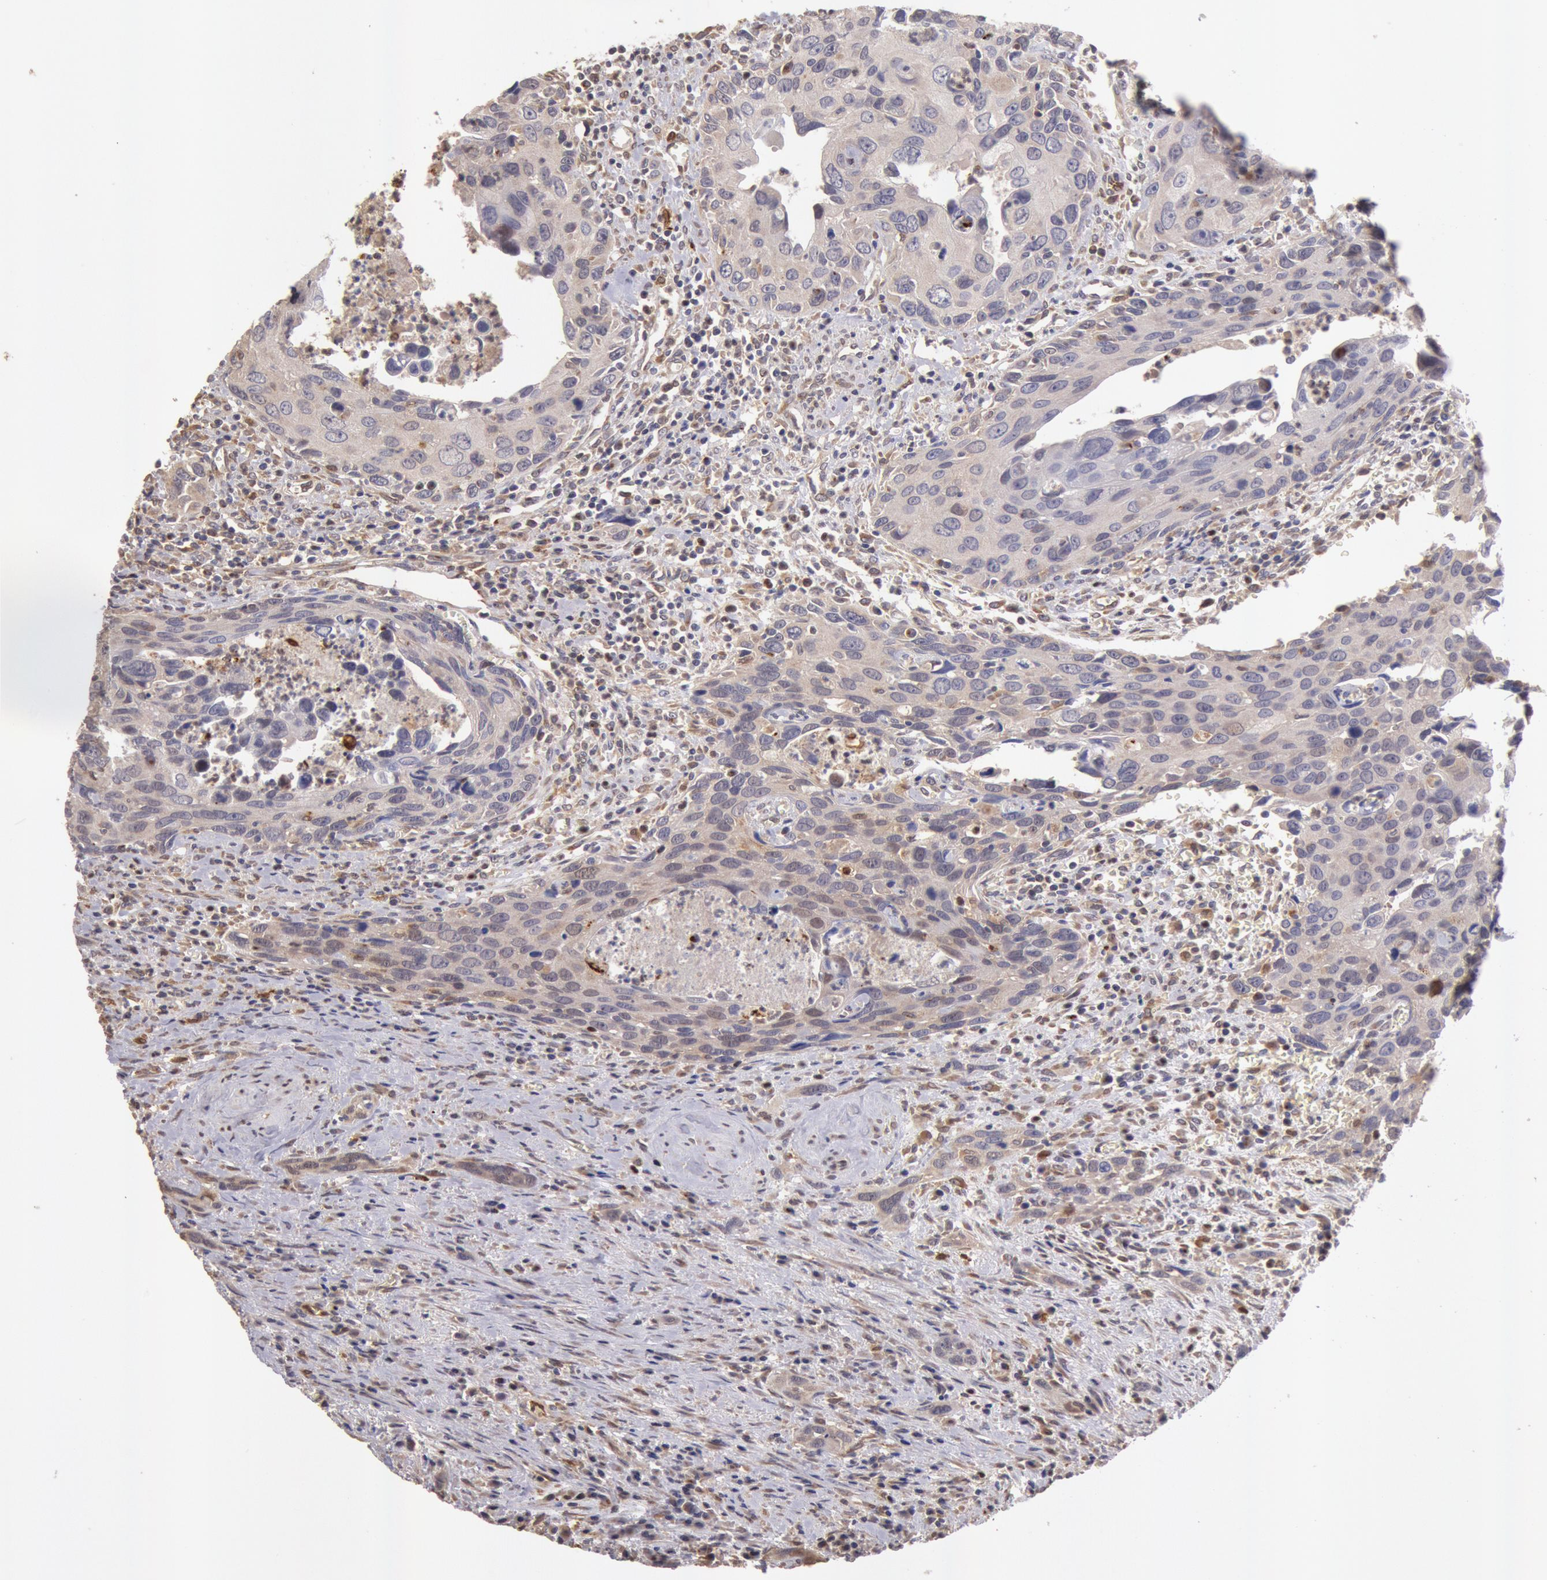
{"staining": {"intensity": "weak", "quantity": ">75%", "location": "cytoplasmic/membranous,nuclear"}, "tissue": "urothelial cancer", "cell_type": "Tumor cells", "image_type": "cancer", "snomed": [{"axis": "morphology", "description": "Urothelial carcinoma, High grade"}, {"axis": "topography", "description": "Urinary bladder"}], "caption": "Tumor cells show weak cytoplasmic/membranous and nuclear positivity in about >75% of cells in high-grade urothelial carcinoma.", "gene": "COMT", "patient": {"sex": "male", "age": 71}}